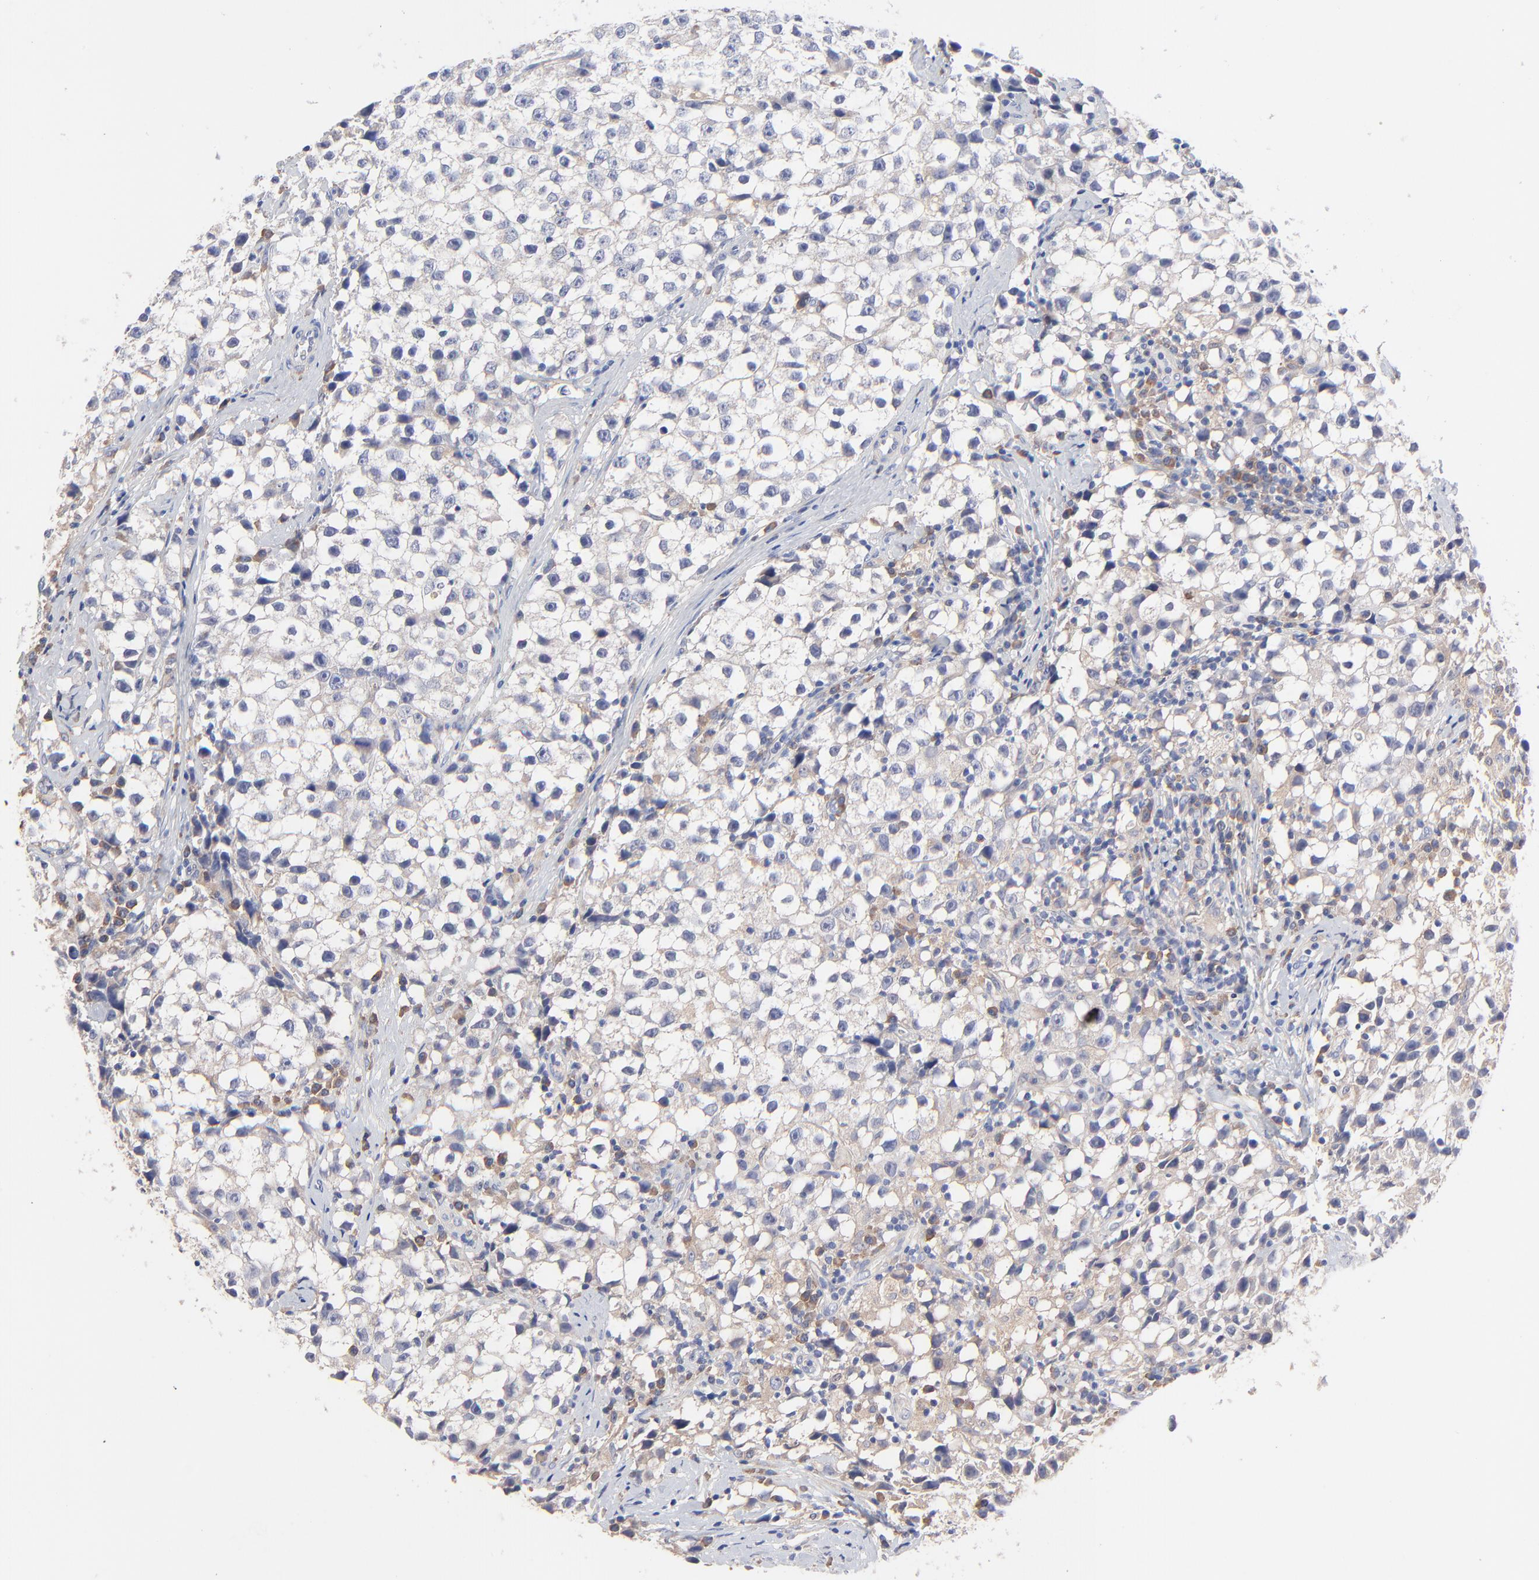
{"staining": {"intensity": "weak", "quantity": "<25%", "location": "cytoplasmic/membranous"}, "tissue": "testis cancer", "cell_type": "Tumor cells", "image_type": "cancer", "snomed": [{"axis": "morphology", "description": "Seminoma, NOS"}, {"axis": "topography", "description": "Testis"}], "caption": "Image shows no significant protein expression in tumor cells of testis cancer (seminoma).", "gene": "PPFIBP2", "patient": {"sex": "male", "age": 35}}